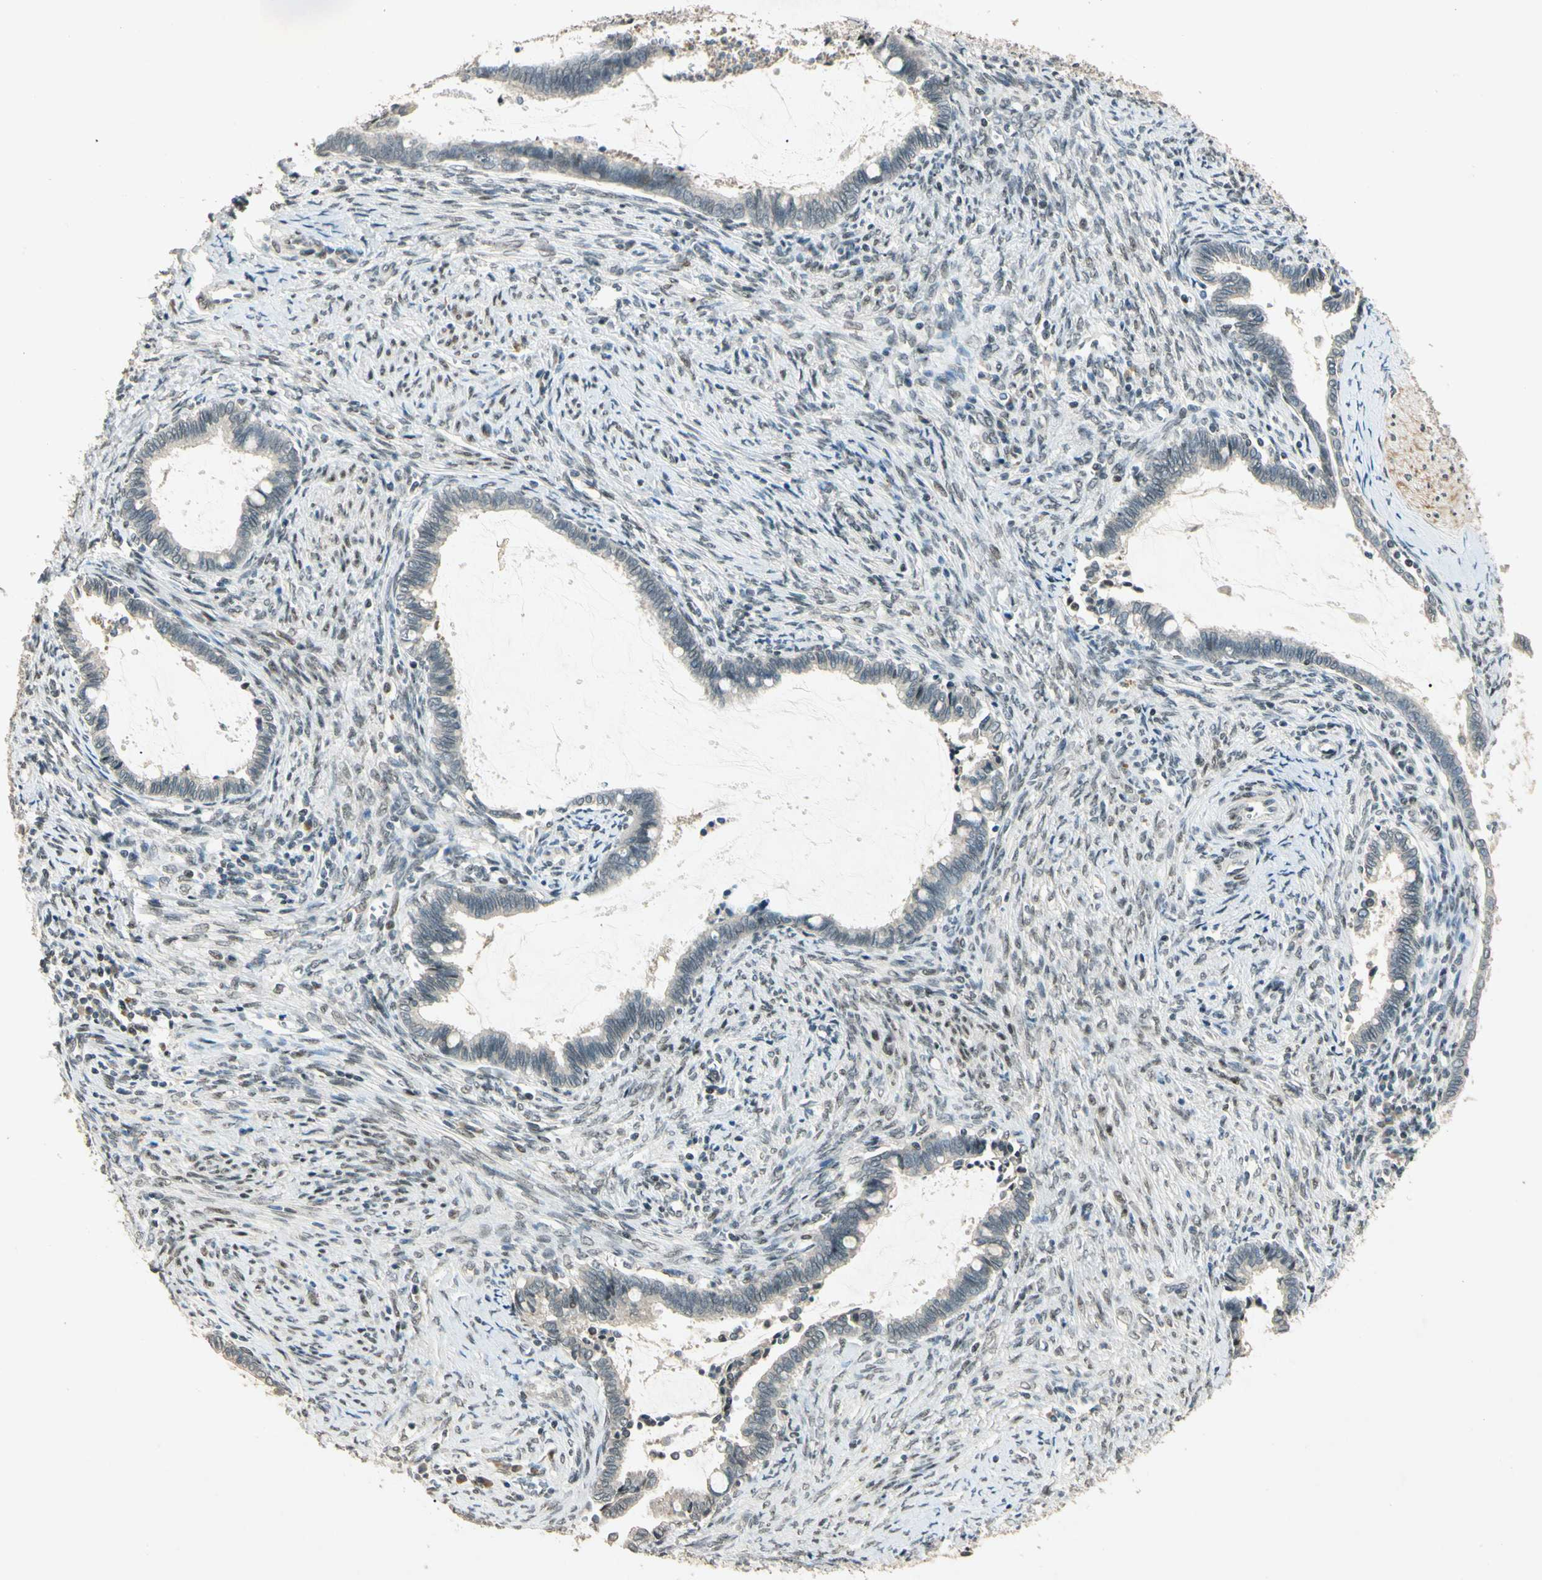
{"staining": {"intensity": "weak", "quantity": "<25%", "location": "cytoplasmic/membranous"}, "tissue": "cervical cancer", "cell_type": "Tumor cells", "image_type": "cancer", "snomed": [{"axis": "morphology", "description": "Adenocarcinoma, NOS"}, {"axis": "topography", "description": "Cervix"}], "caption": "High power microscopy histopathology image of an IHC histopathology image of cervical adenocarcinoma, revealing no significant staining in tumor cells.", "gene": "ZBTB4", "patient": {"sex": "female", "age": 44}}